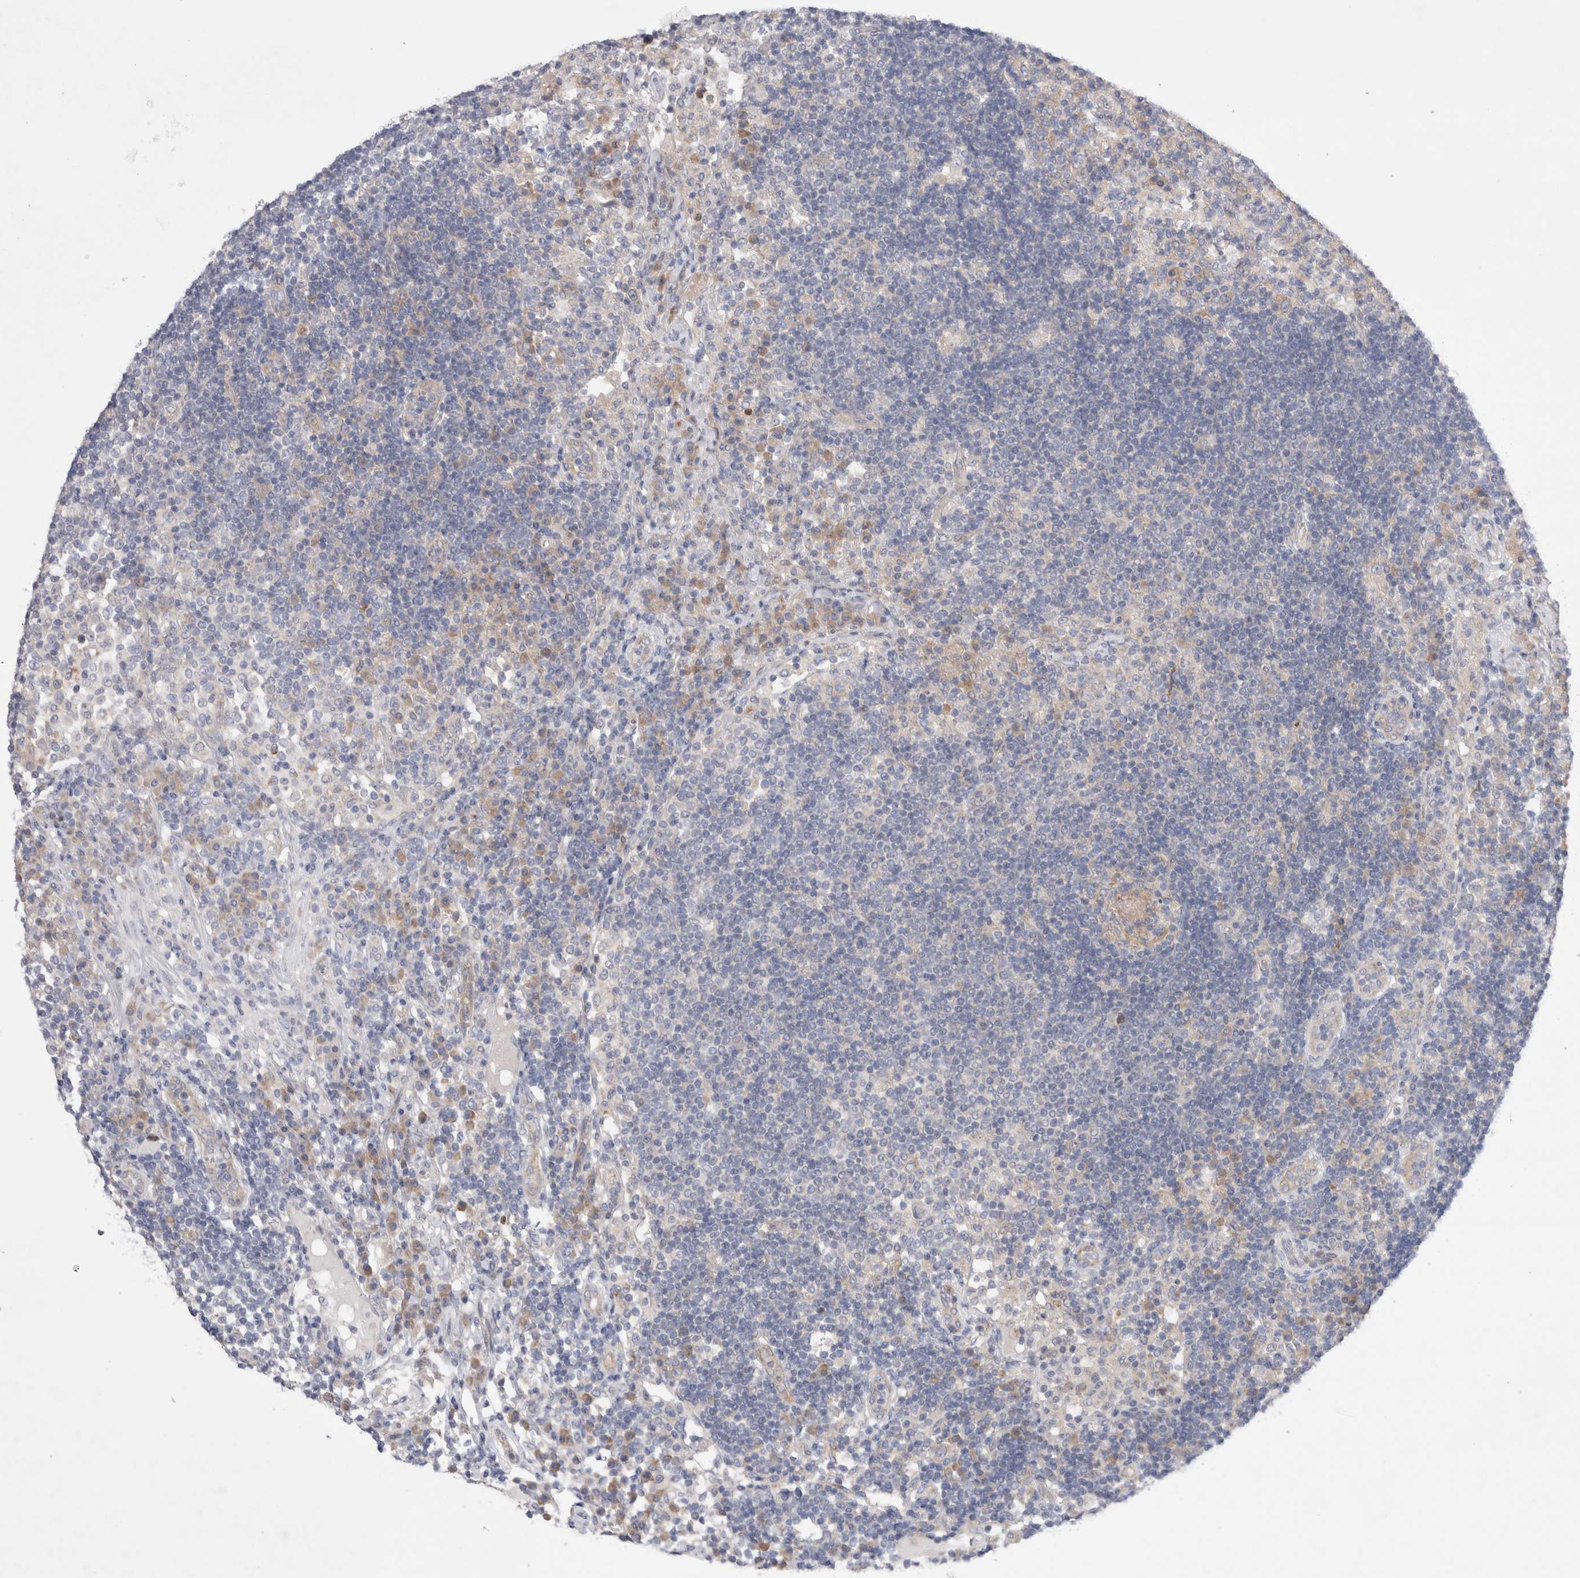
{"staining": {"intensity": "weak", "quantity": "<25%", "location": "cytoplasmic/membranous"}, "tissue": "lymph node", "cell_type": "Germinal center cells", "image_type": "normal", "snomed": [{"axis": "morphology", "description": "Normal tissue, NOS"}, {"axis": "topography", "description": "Lymph node"}], "caption": "High power microscopy image of an immunohistochemistry (IHC) histopathology image of normal lymph node, revealing no significant expression in germinal center cells.", "gene": "RBM12B", "patient": {"sex": "female", "age": 53}}